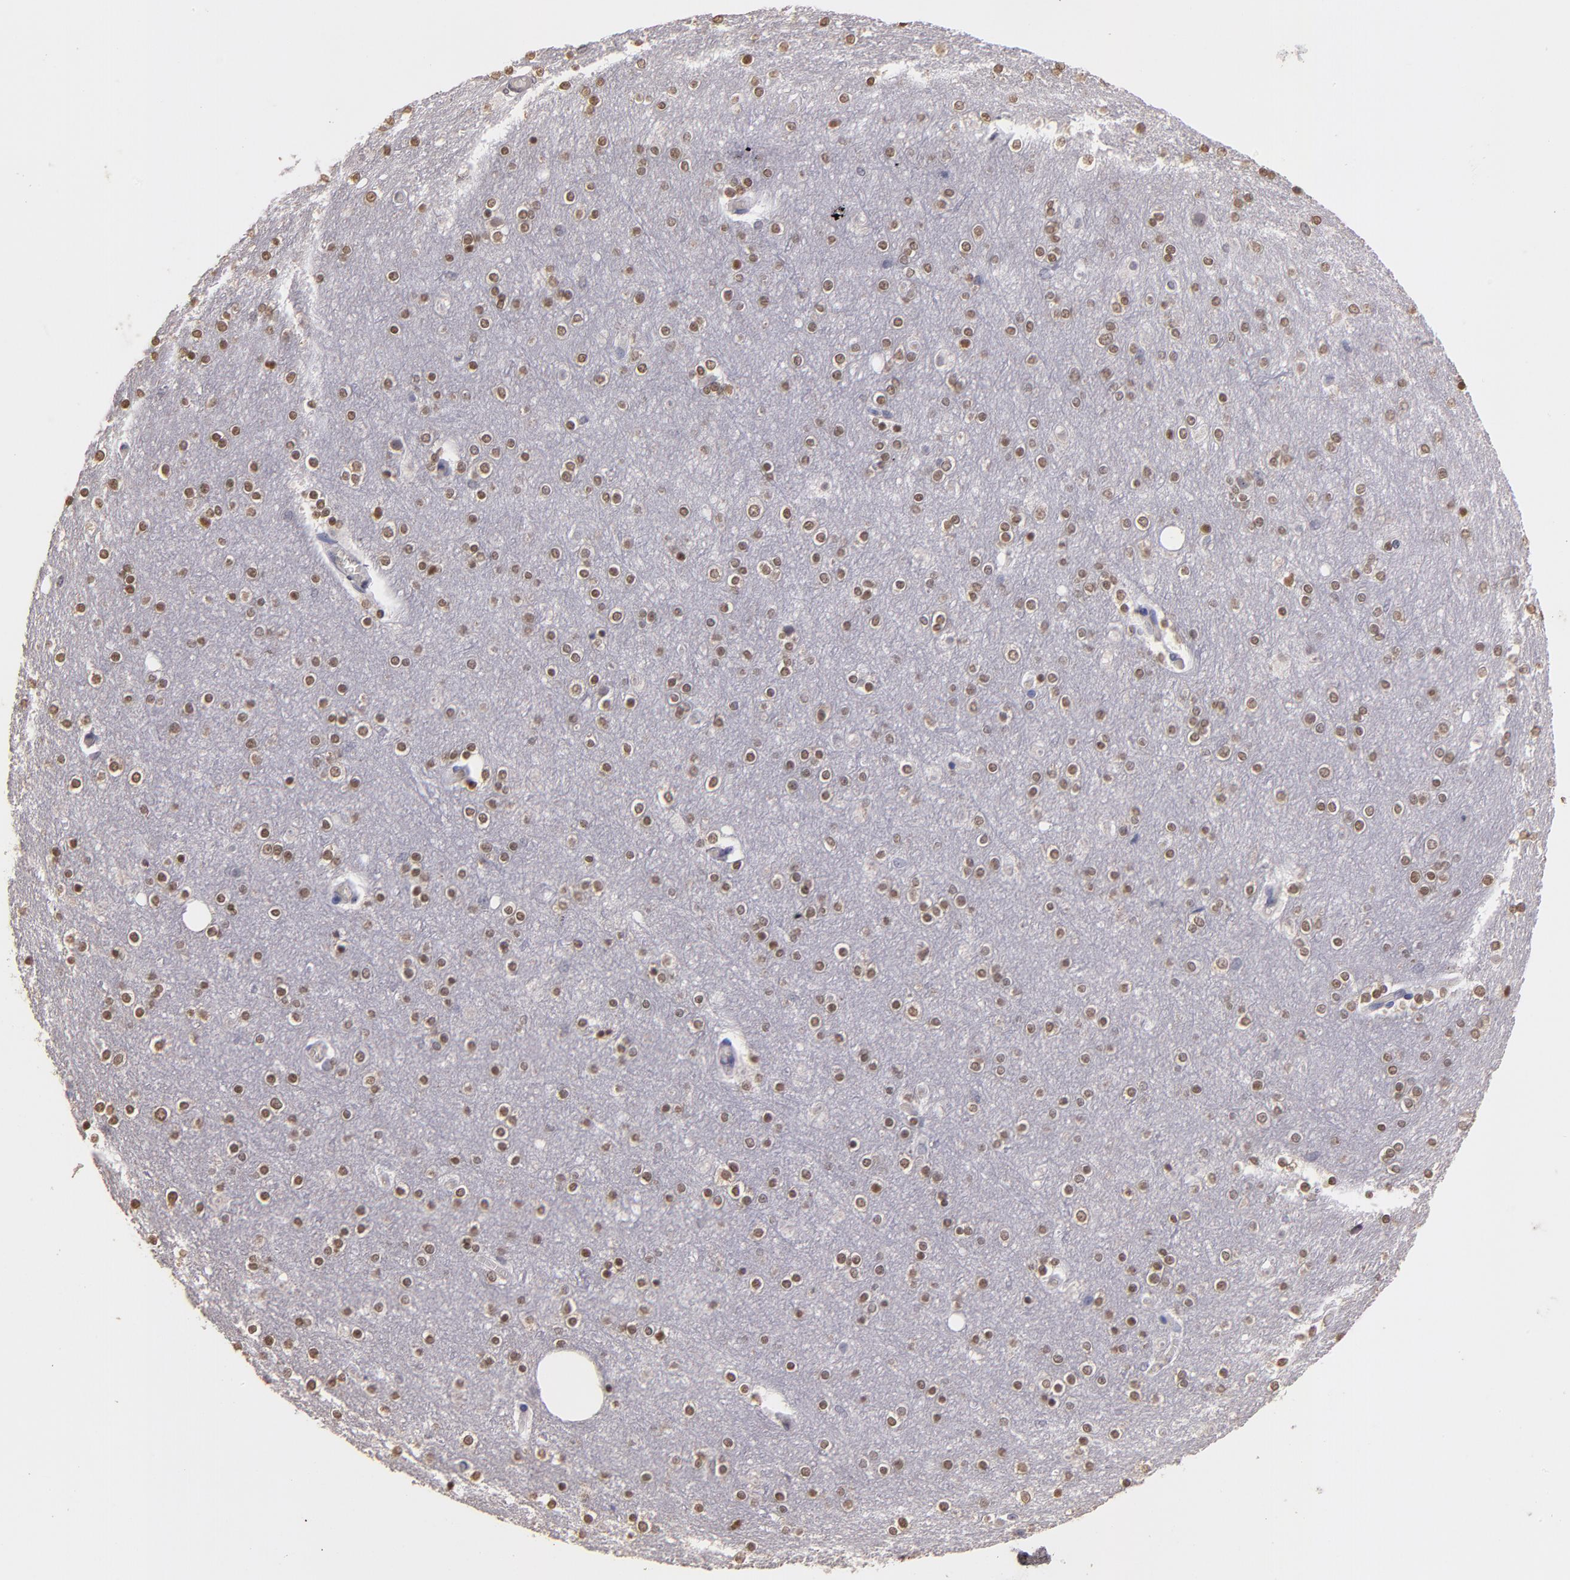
{"staining": {"intensity": "negative", "quantity": "none", "location": "none"}, "tissue": "cerebral cortex", "cell_type": "Endothelial cells", "image_type": "normal", "snomed": [{"axis": "morphology", "description": "Normal tissue, NOS"}, {"axis": "topography", "description": "Cerebral cortex"}], "caption": "IHC of normal cerebral cortex demonstrates no positivity in endothelial cells.", "gene": "SOX10", "patient": {"sex": "female", "age": 54}}